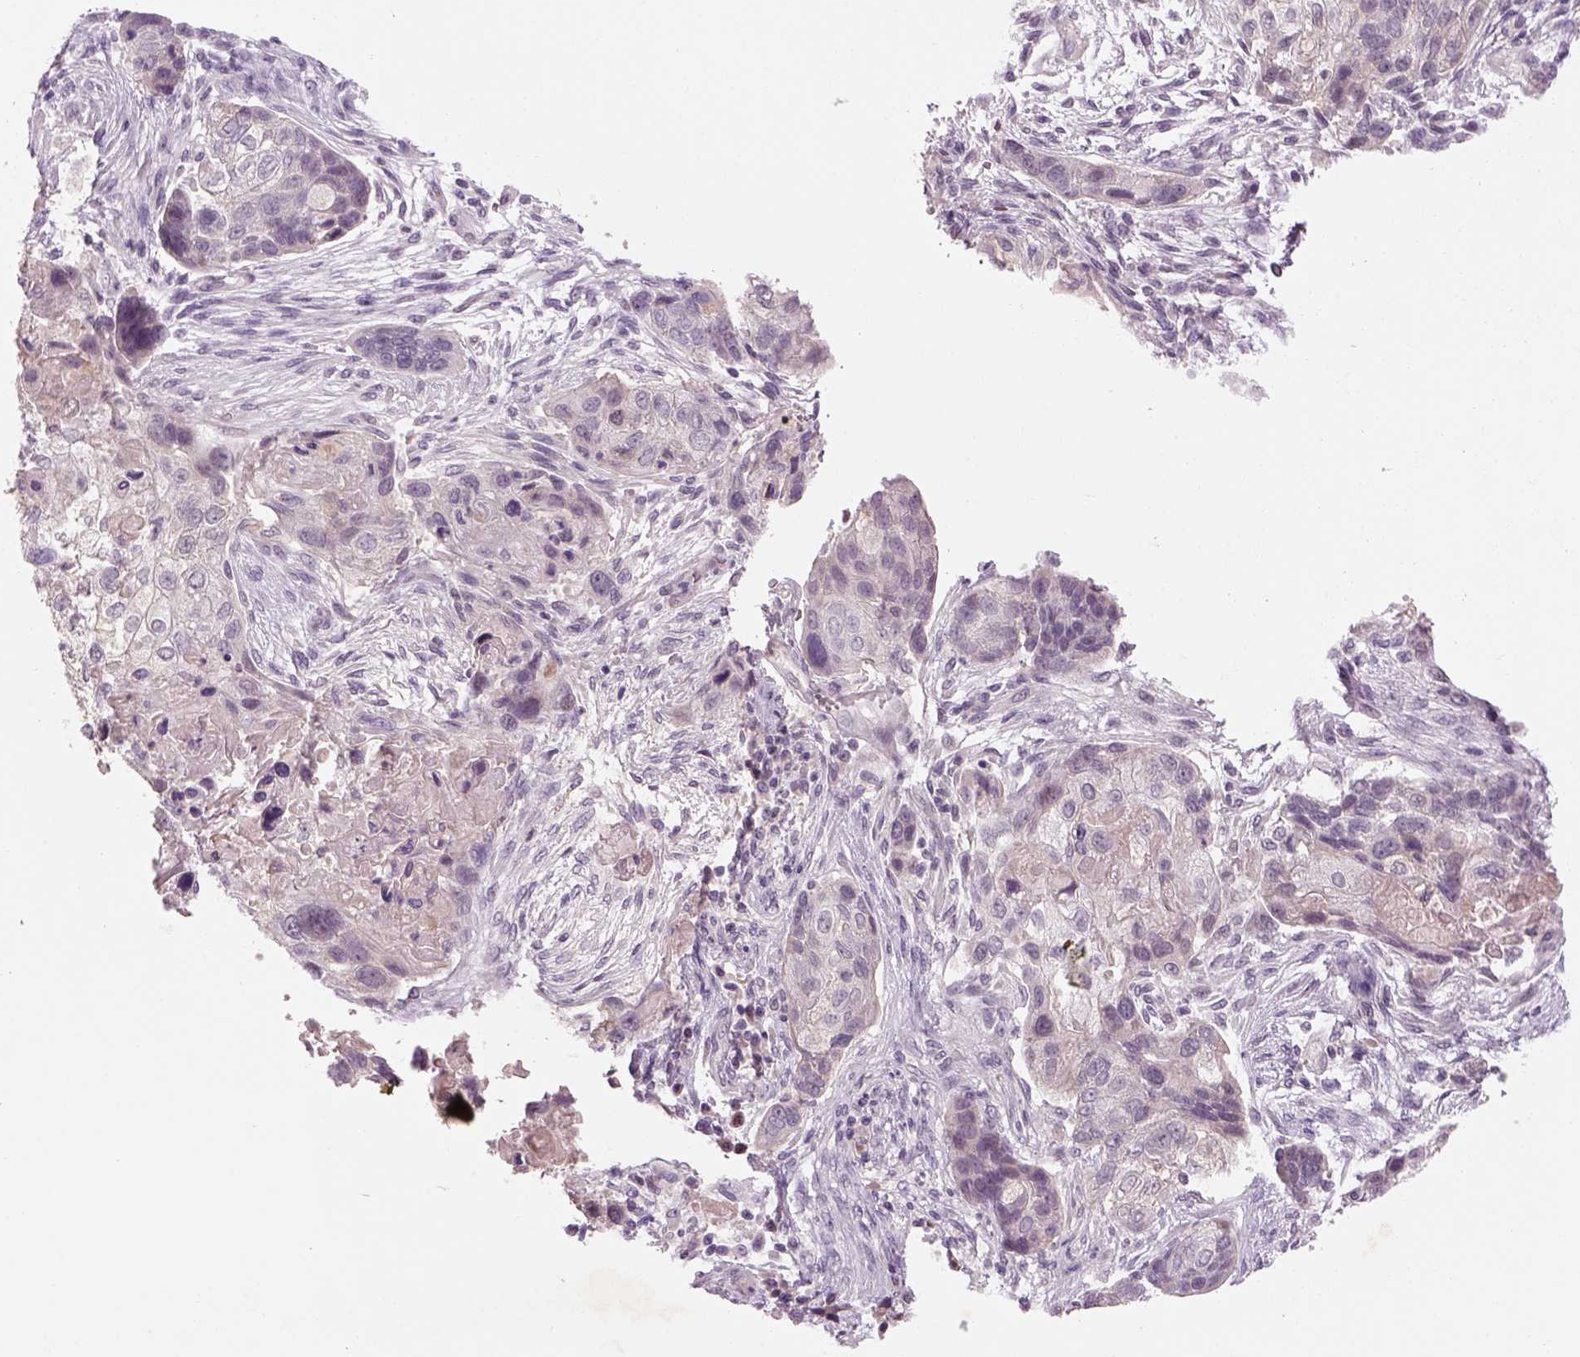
{"staining": {"intensity": "negative", "quantity": "none", "location": "none"}, "tissue": "lung cancer", "cell_type": "Tumor cells", "image_type": "cancer", "snomed": [{"axis": "morphology", "description": "Squamous cell carcinoma, NOS"}, {"axis": "topography", "description": "Lung"}], "caption": "Protein analysis of lung cancer shows no significant positivity in tumor cells.", "gene": "GDNF", "patient": {"sex": "male", "age": 69}}